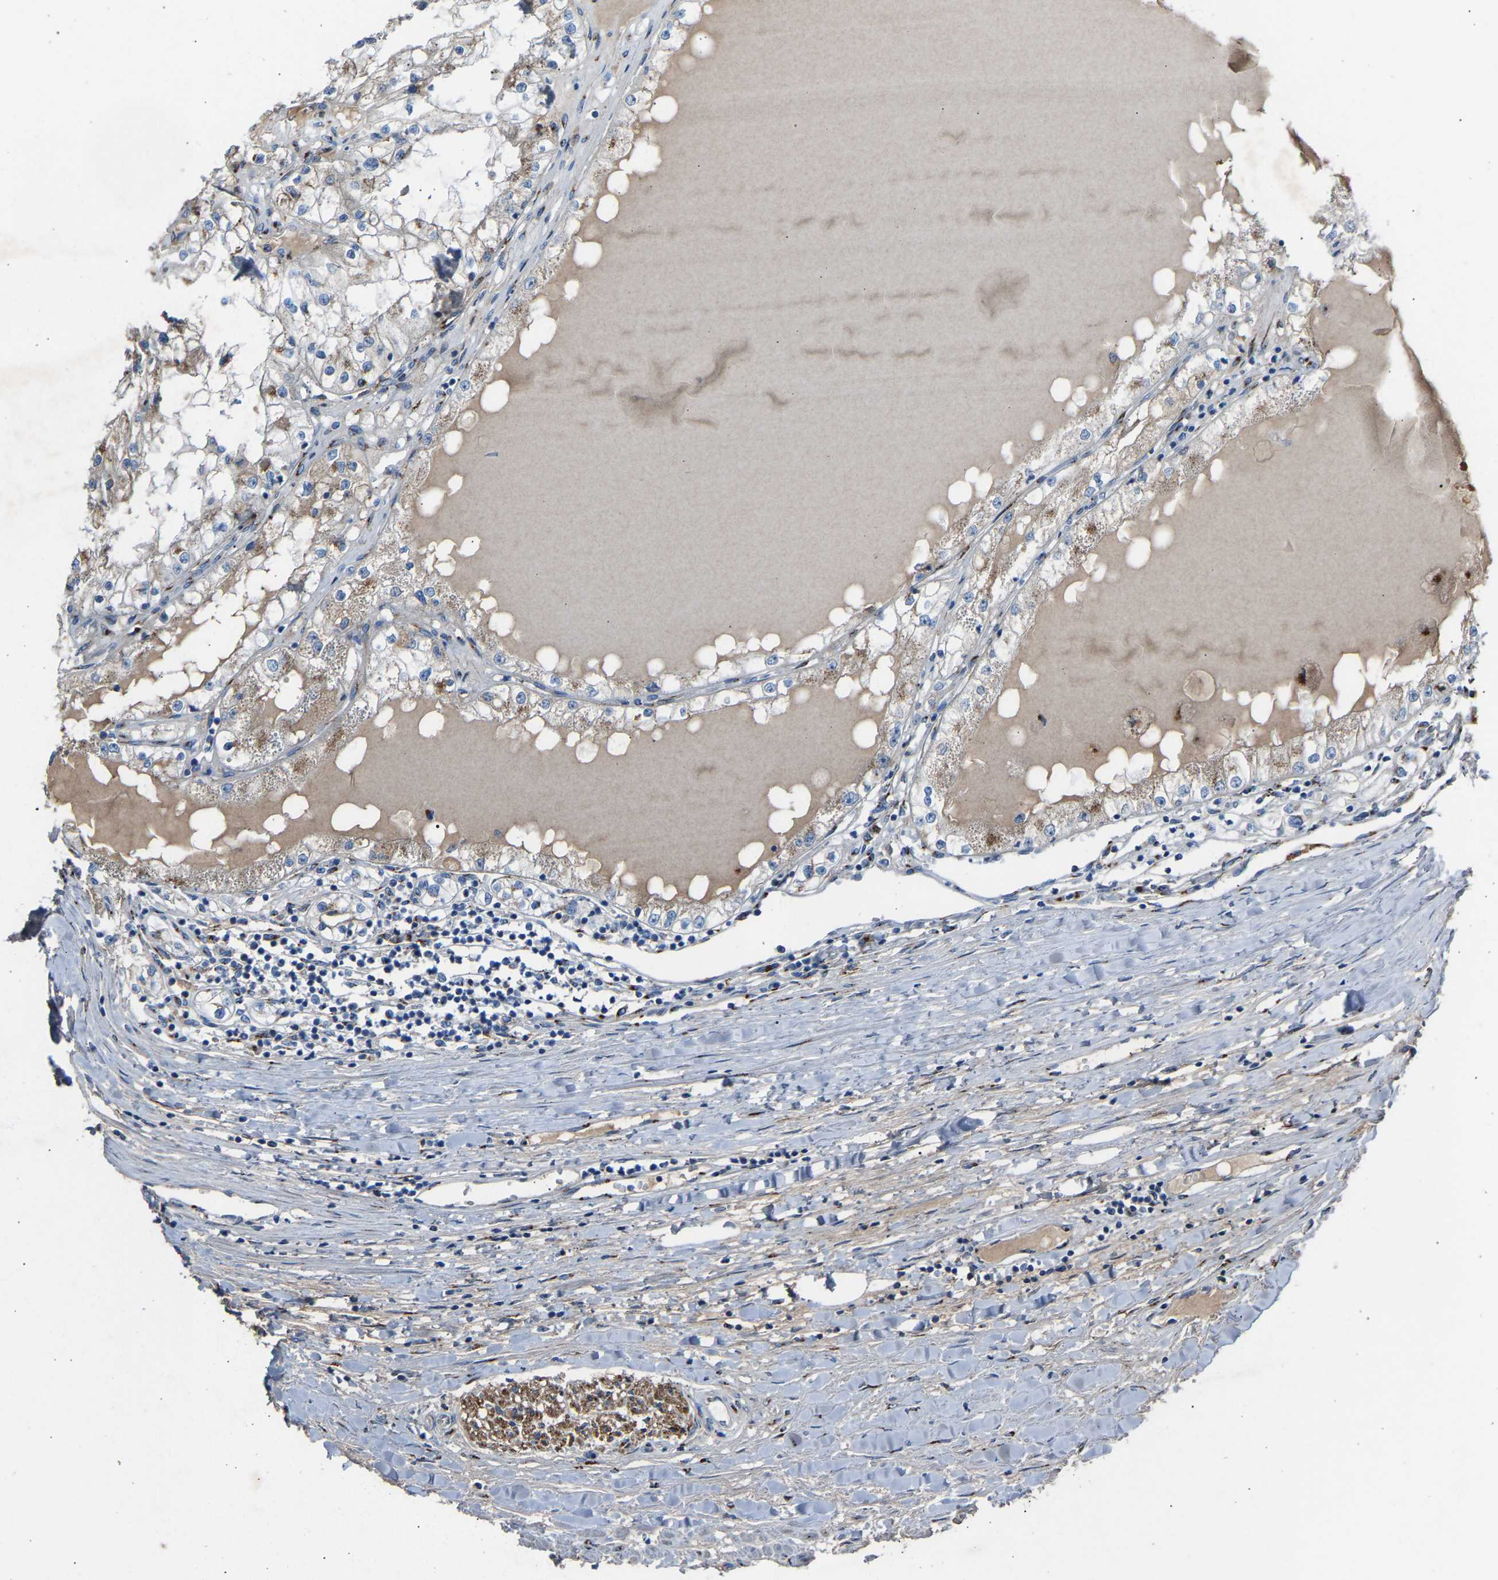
{"staining": {"intensity": "weak", "quantity": ">75%", "location": "cytoplasmic/membranous"}, "tissue": "renal cancer", "cell_type": "Tumor cells", "image_type": "cancer", "snomed": [{"axis": "morphology", "description": "Adenocarcinoma, NOS"}, {"axis": "topography", "description": "Kidney"}], "caption": "DAB (3,3'-diaminobenzidine) immunohistochemical staining of adenocarcinoma (renal) displays weak cytoplasmic/membranous protein expression in approximately >75% of tumor cells. Nuclei are stained in blue.", "gene": "CYREN", "patient": {"sex": "male", "age": 68}}